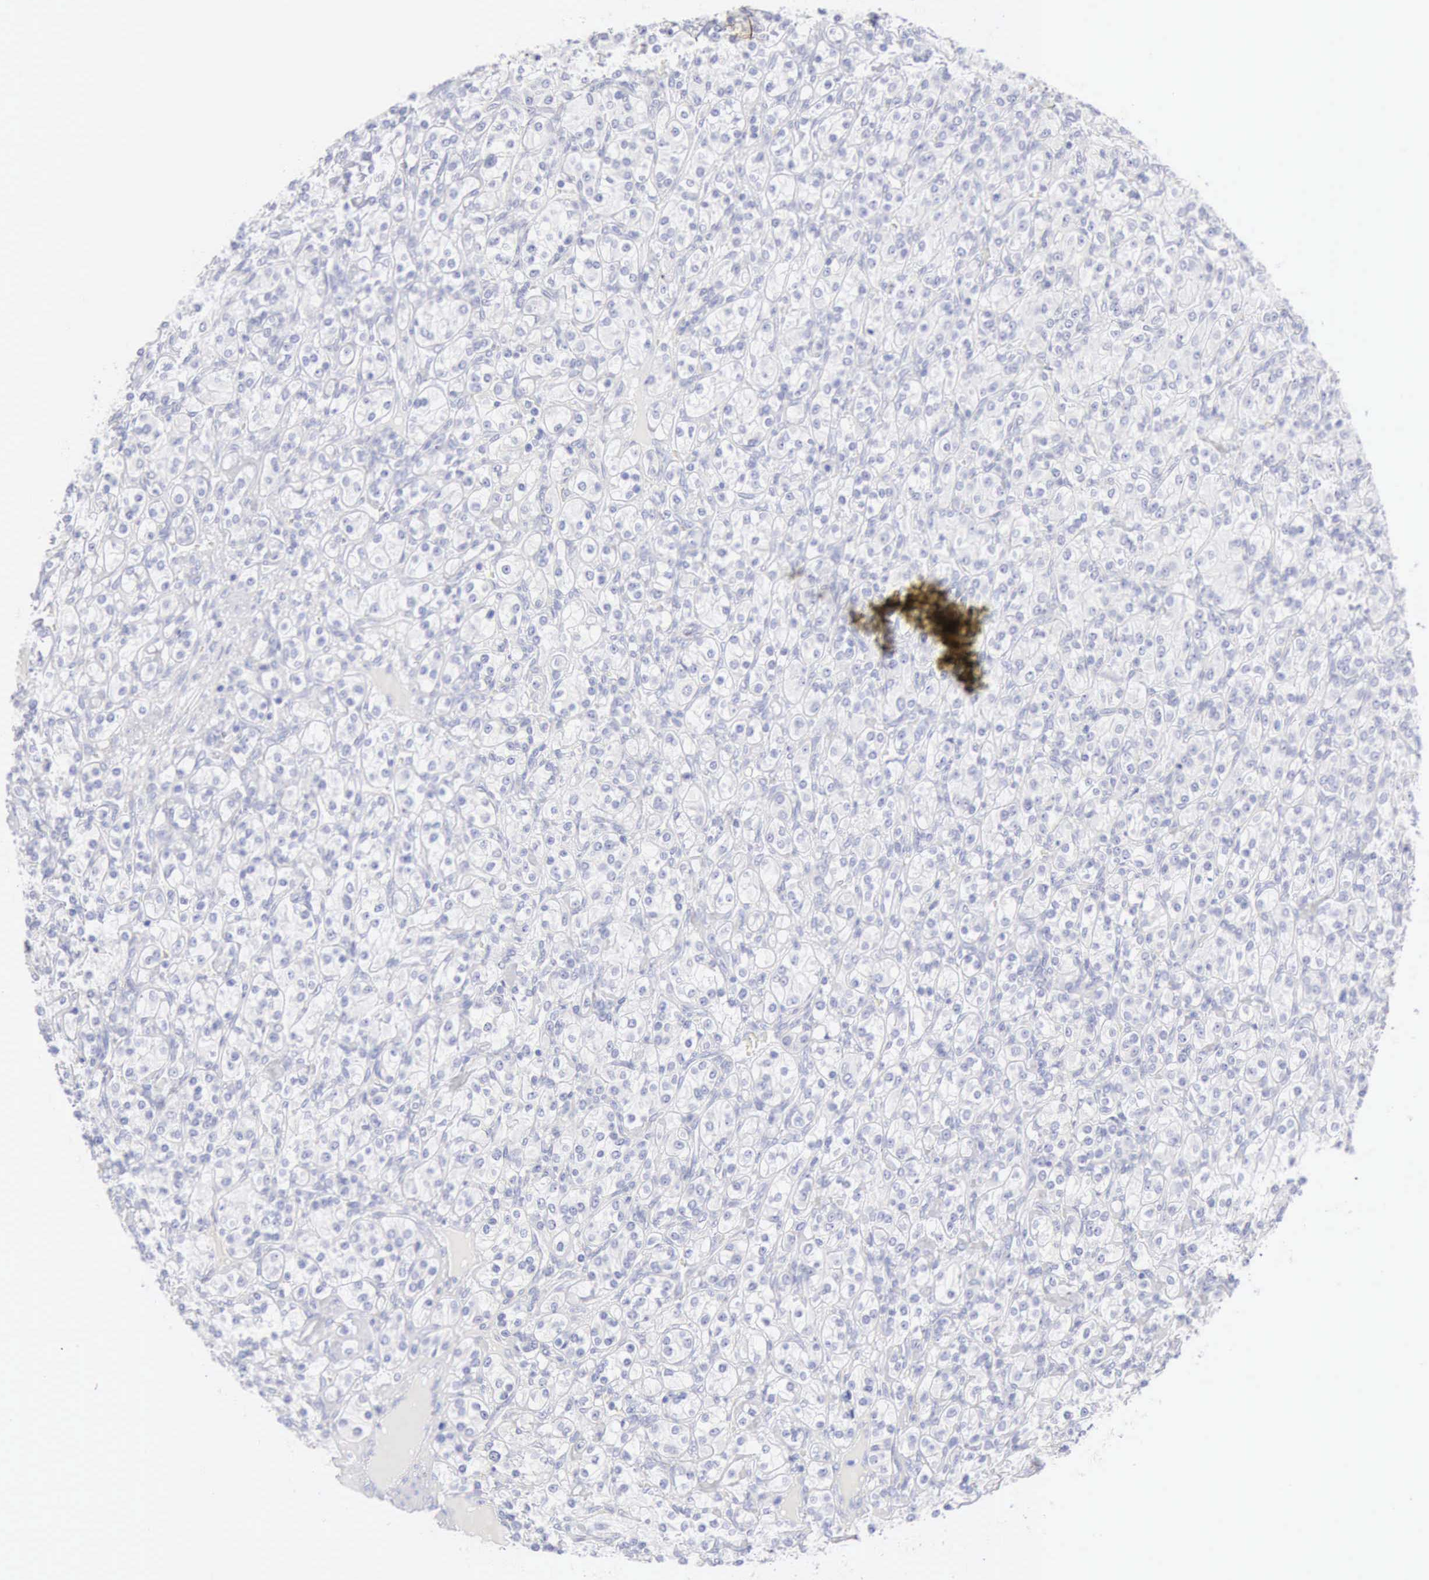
{"staining": {"intensity": "negative", "quantity": "none", "location": "none"}, "tissue": "renal cancer", "cell_type": "Tumor cells", "image_type": "cancer", "snomed": [{"axis": "morphology", "description": "Adenocarcinoma, NOS"}, {"axis": "topography", "description": "Kidney"}], "caption": "There is no significant staining in tumor cells of adenocarcinoma (renal).", "gene": "KRT10", "patient": {"sex": "male", "age": 77}}